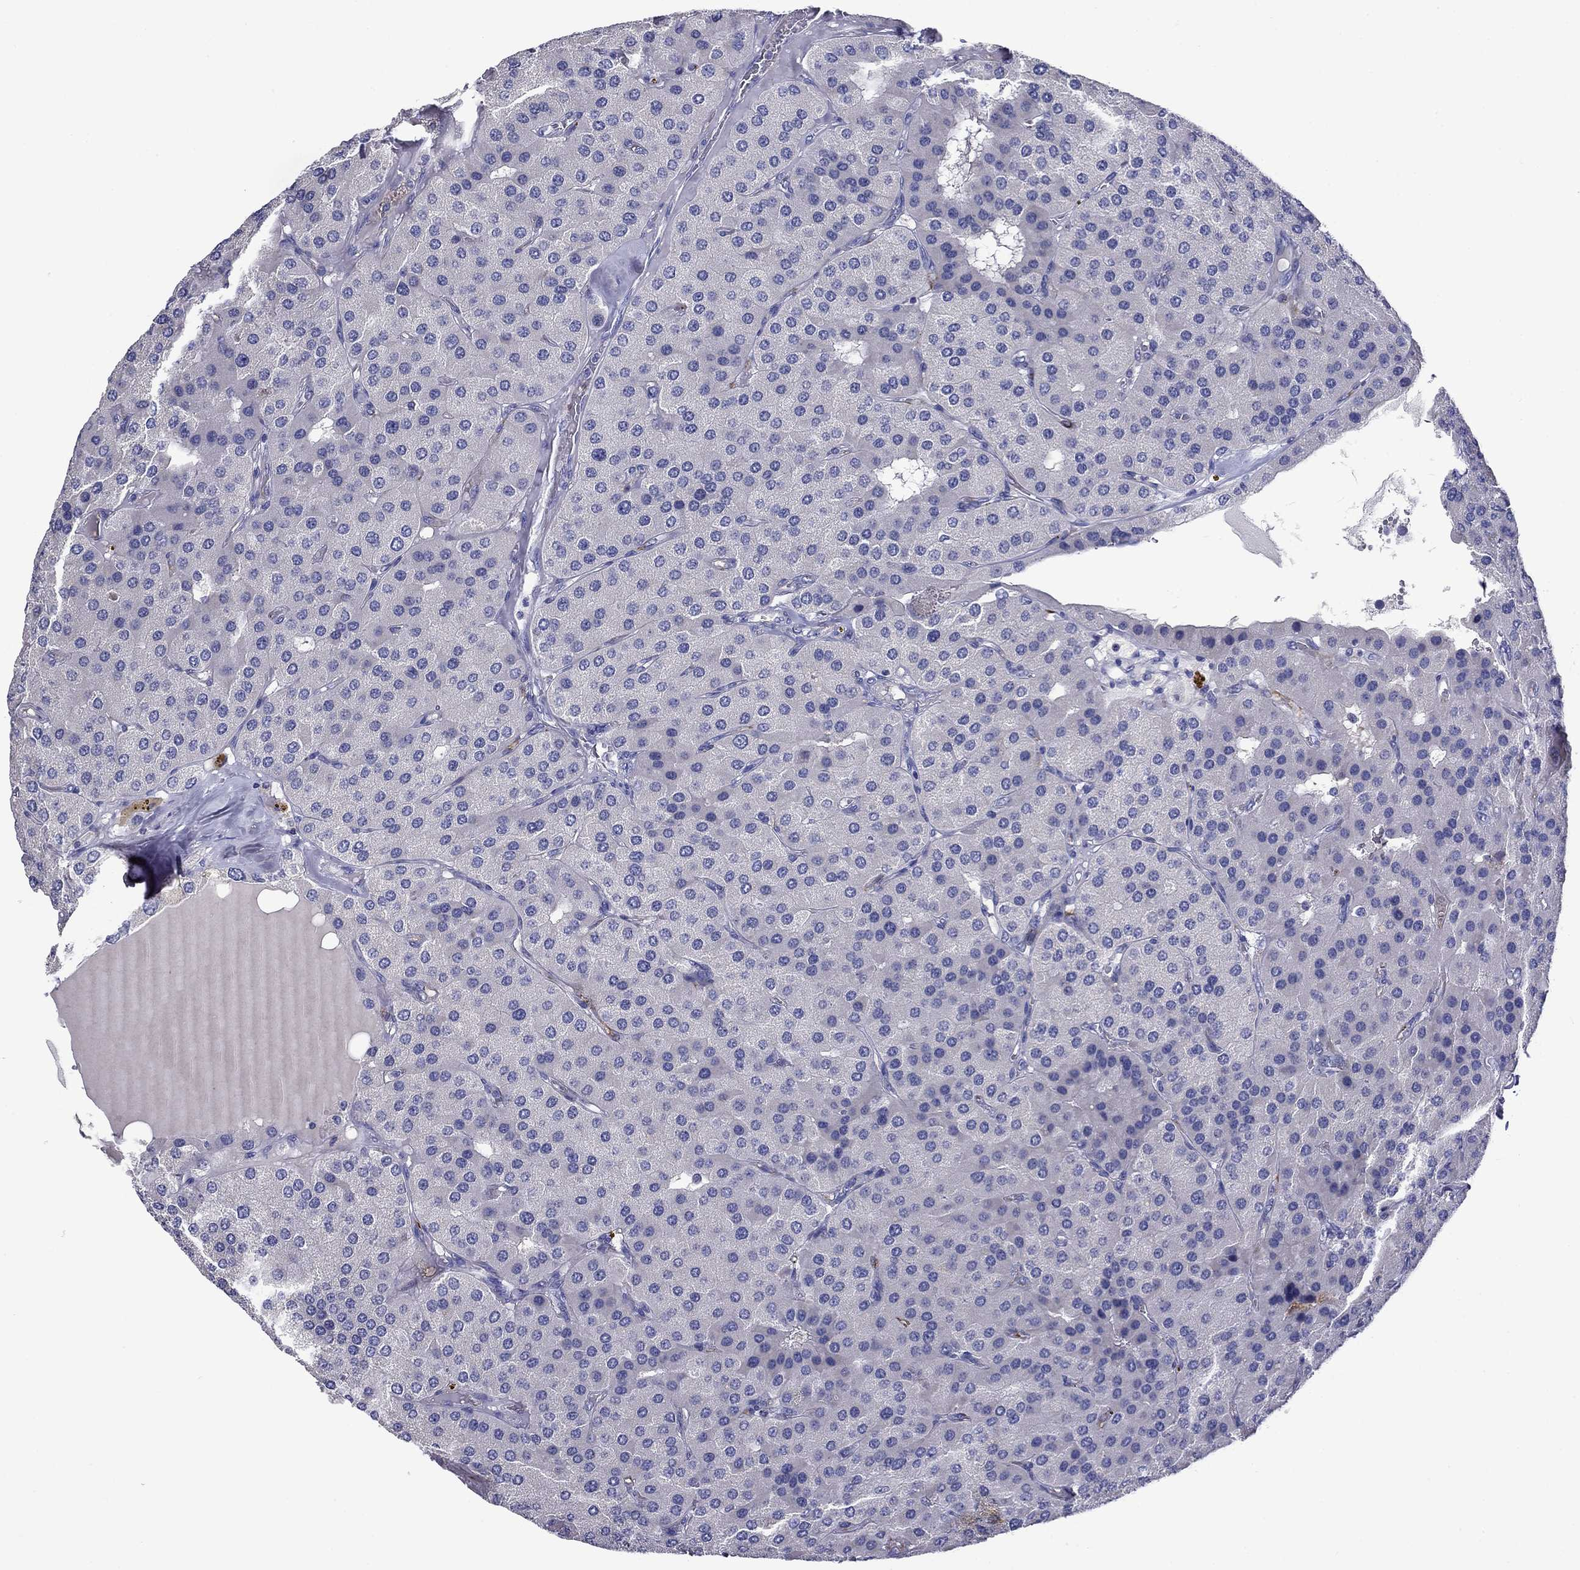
{"staining": {"intensity": "negative", "quantity": "none", "location": "none"}, "tissue": "parathyroid gland", "cell_type": "Glandular cells", "image_type": "normal", "snomed": [{"axis": "morphology", "description": "Normal tissue, NOS"}, {"axis": "morphology", "description": "Adenoma, NOS"}, {"axis": "topography", "description": "Parathyroid gland"}], "caption": "Immunohistochemistry of benign human parathyroid gland exhibits no positivity in glandular cells.", "gene": "CNDP1", "patient": {"sex": "female", "age": 86}}